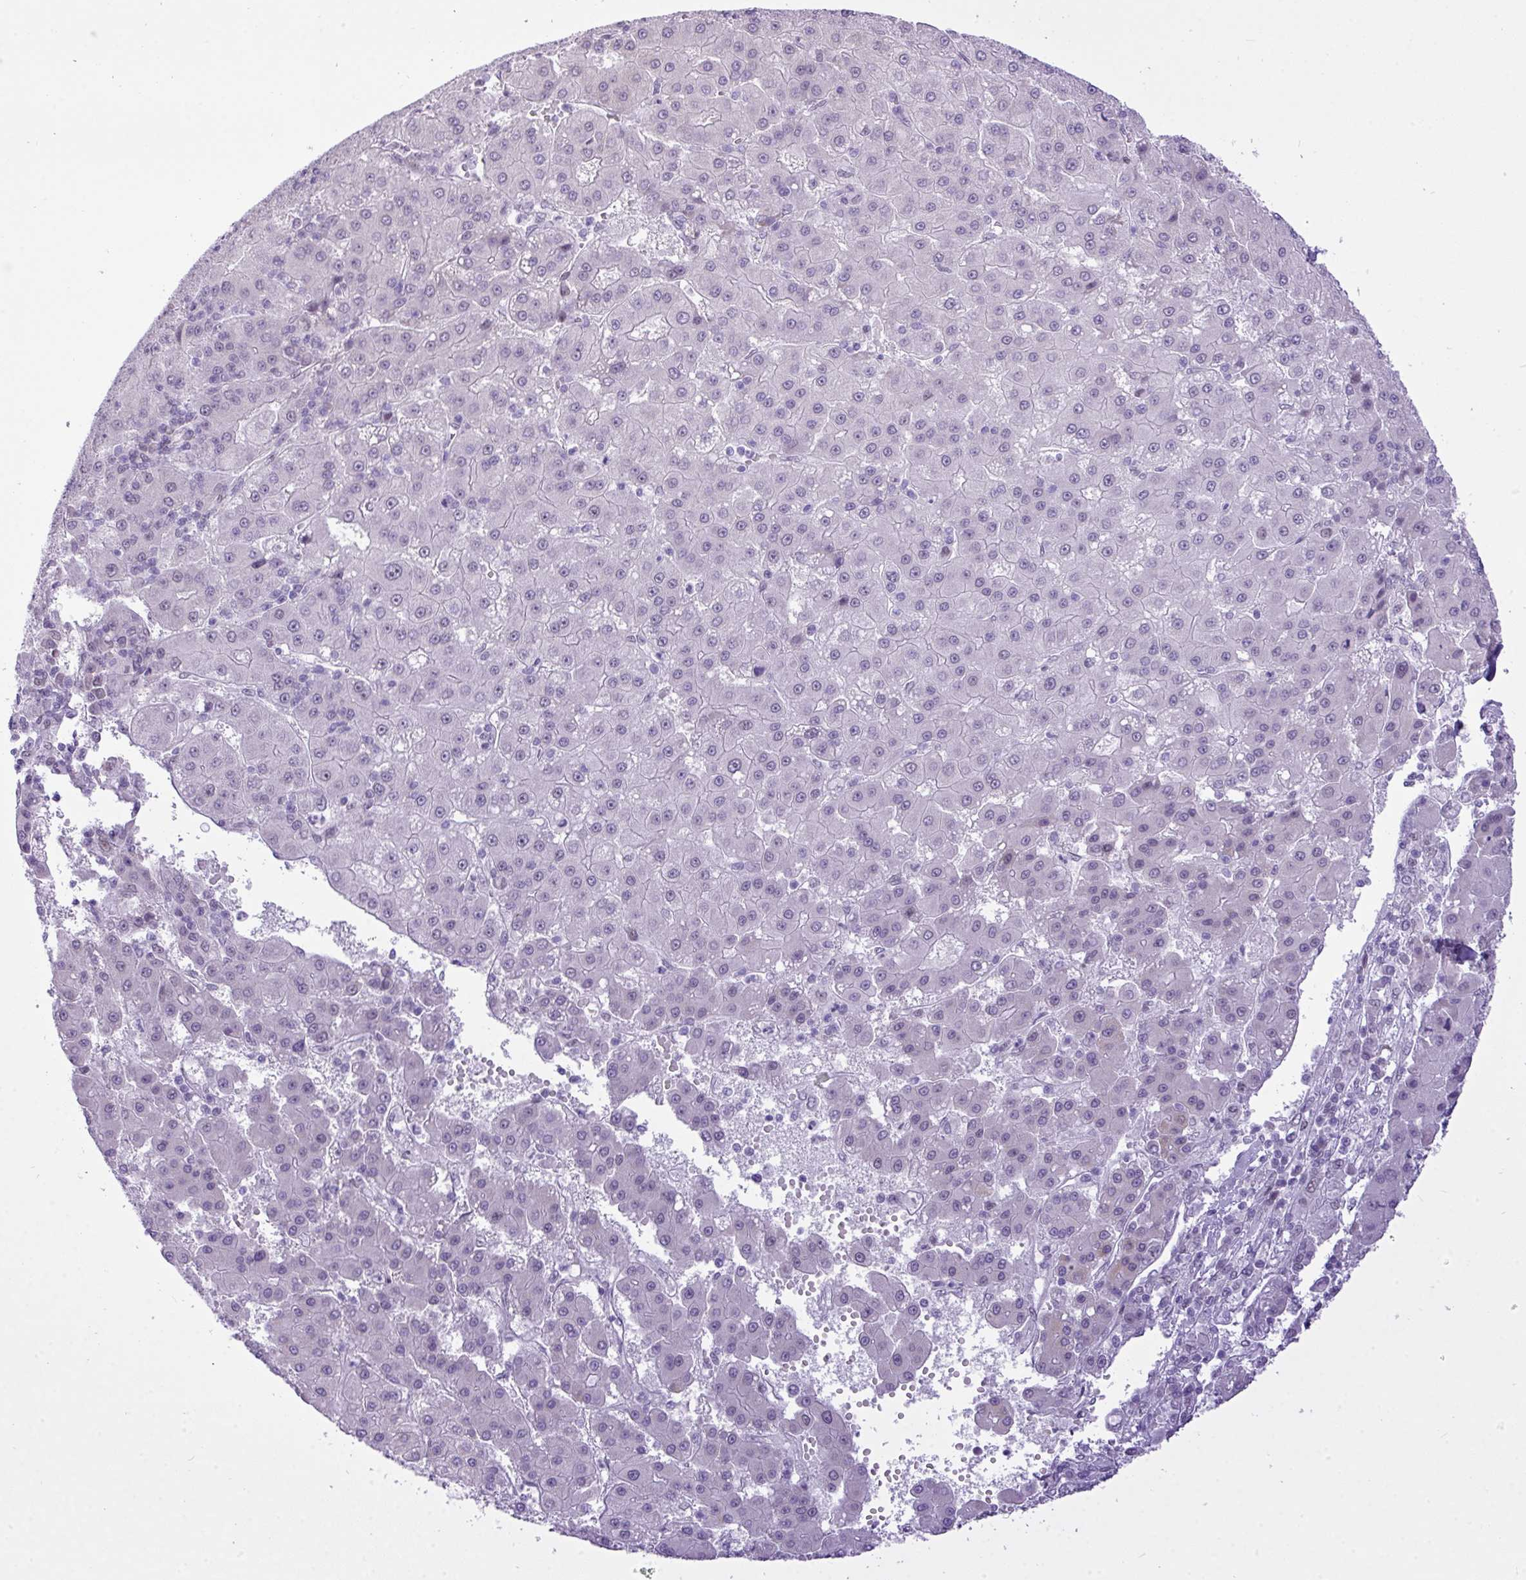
{"staining": {"intensity": "negative", "quantity": "none", "location": "none"}, "tissue": "liver cancer", "cell_type": "Tumor cells", "image_type": "cancer", "snomed": [{"axis": "morphology", "description": "Carcinoma, Hepatocellular, NOS"}, {"axis": "topography", "description": "Liver"}], "caption": "This is an immunohistochemistry (IHC) image of liver cancer (hepatocellular carcinoma). There is no expression in tumor cells.", "gene": "ELOA2", "patient": {"sex": "male", "age": 76}}